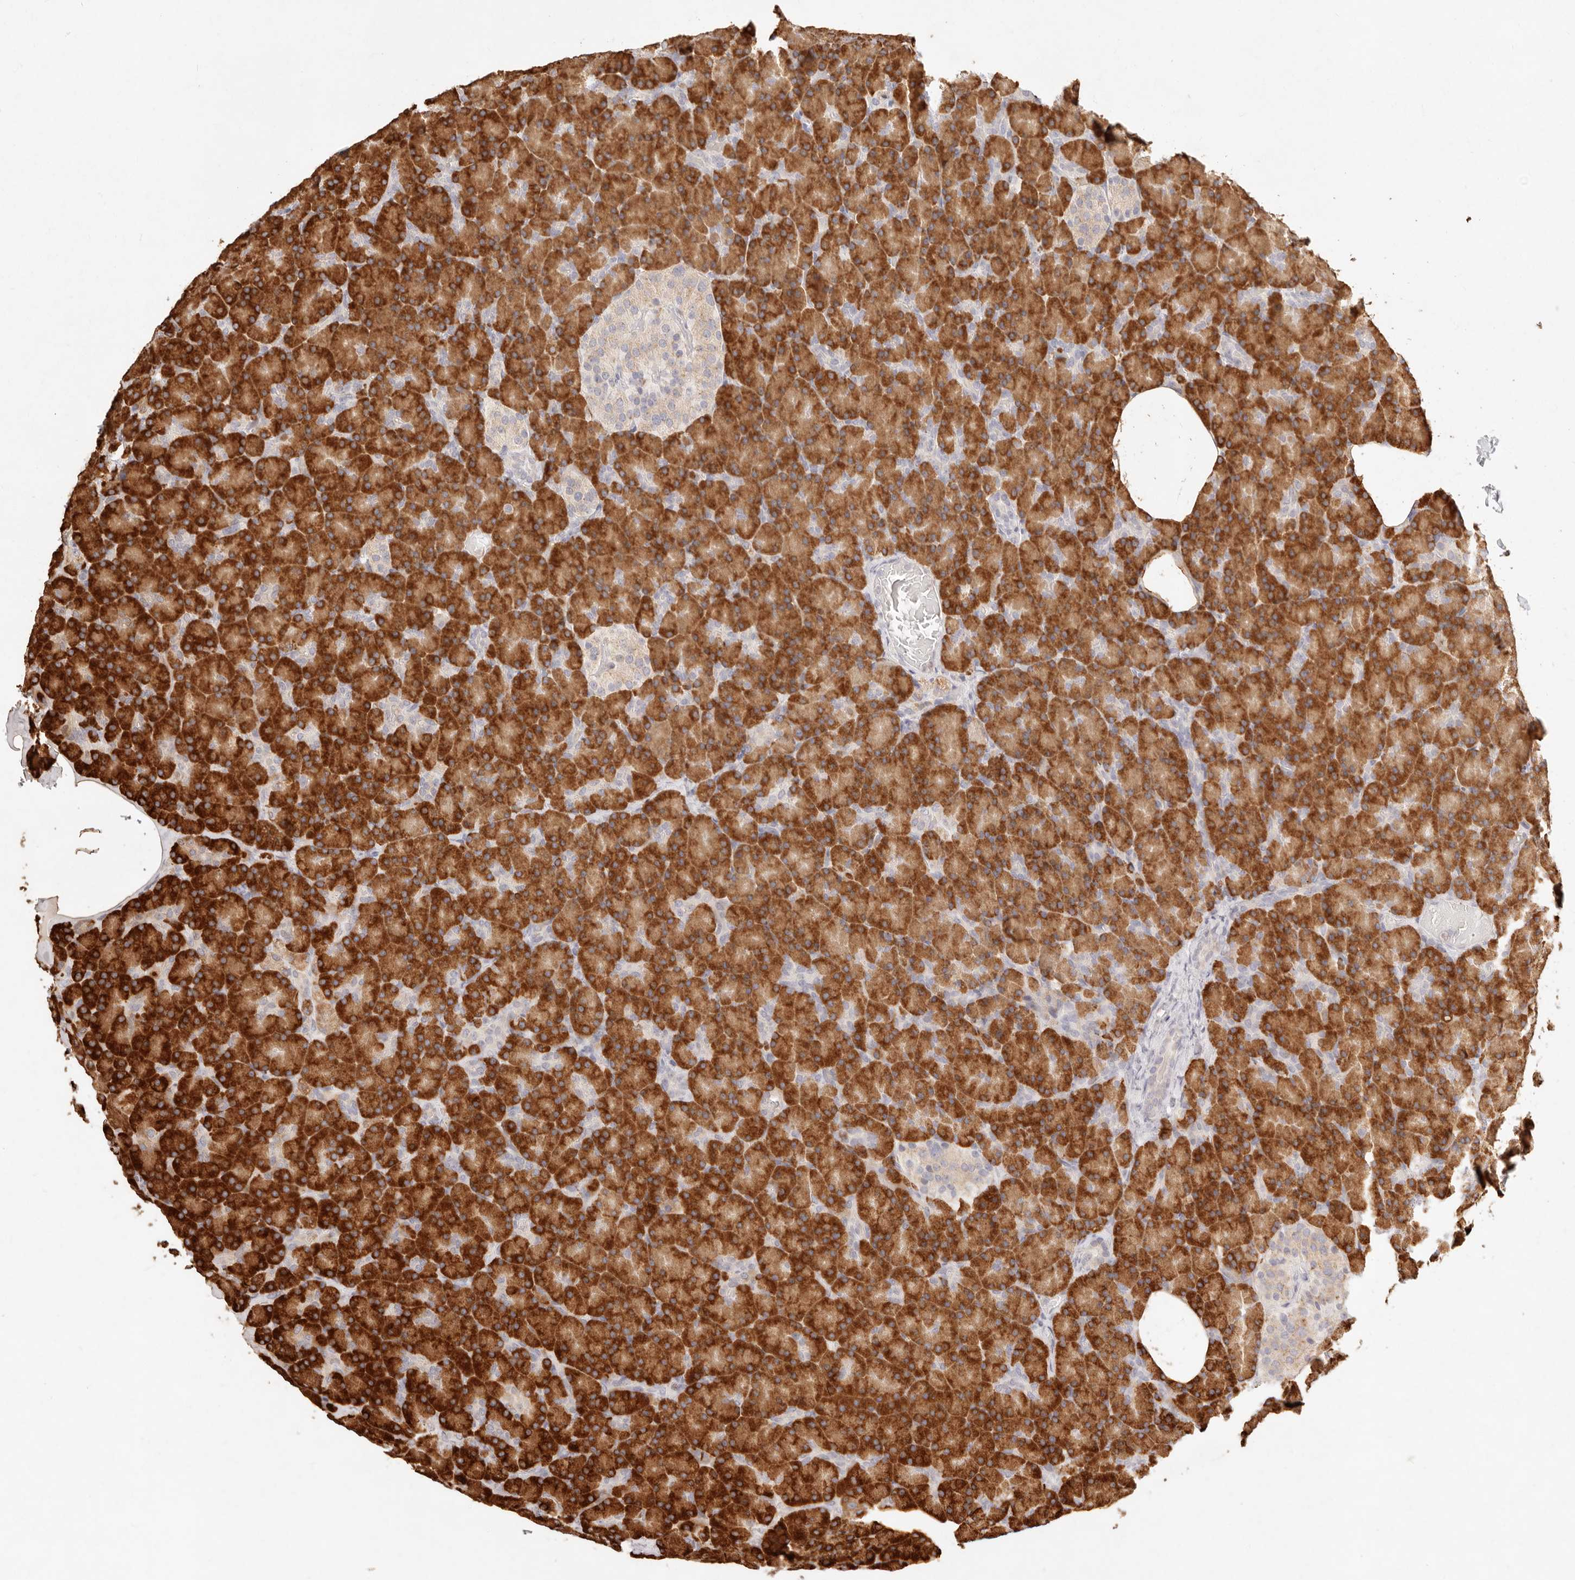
{"staining": {"intensity": "strong", "quantity": ">75%", "location": "cytoplasmic/membranous"}, "tissue": "pancreas", "cell_type": "Exocrine glandular cells", "image_type": "normal", "snomed": [{"axis": "morphology", "description": "Normal tissue, NOS"}, {"axis": "topography", "description": "Pancreas"}], "caption": "DAB immunohistochemical staining of benign pancreas displays strong cytoplasmic/membranous protein expression in approximately >75% of exocrine glandular cells. The staining was performed using DAB (3,3'-diaminobenzidine) to visualize the protein expression in brown, while the nuclei were stained in blue with hematoxylin (Magnification: 20x).", "gene": "C1orf127", "patient": {"sex": "female", "age": 43}}